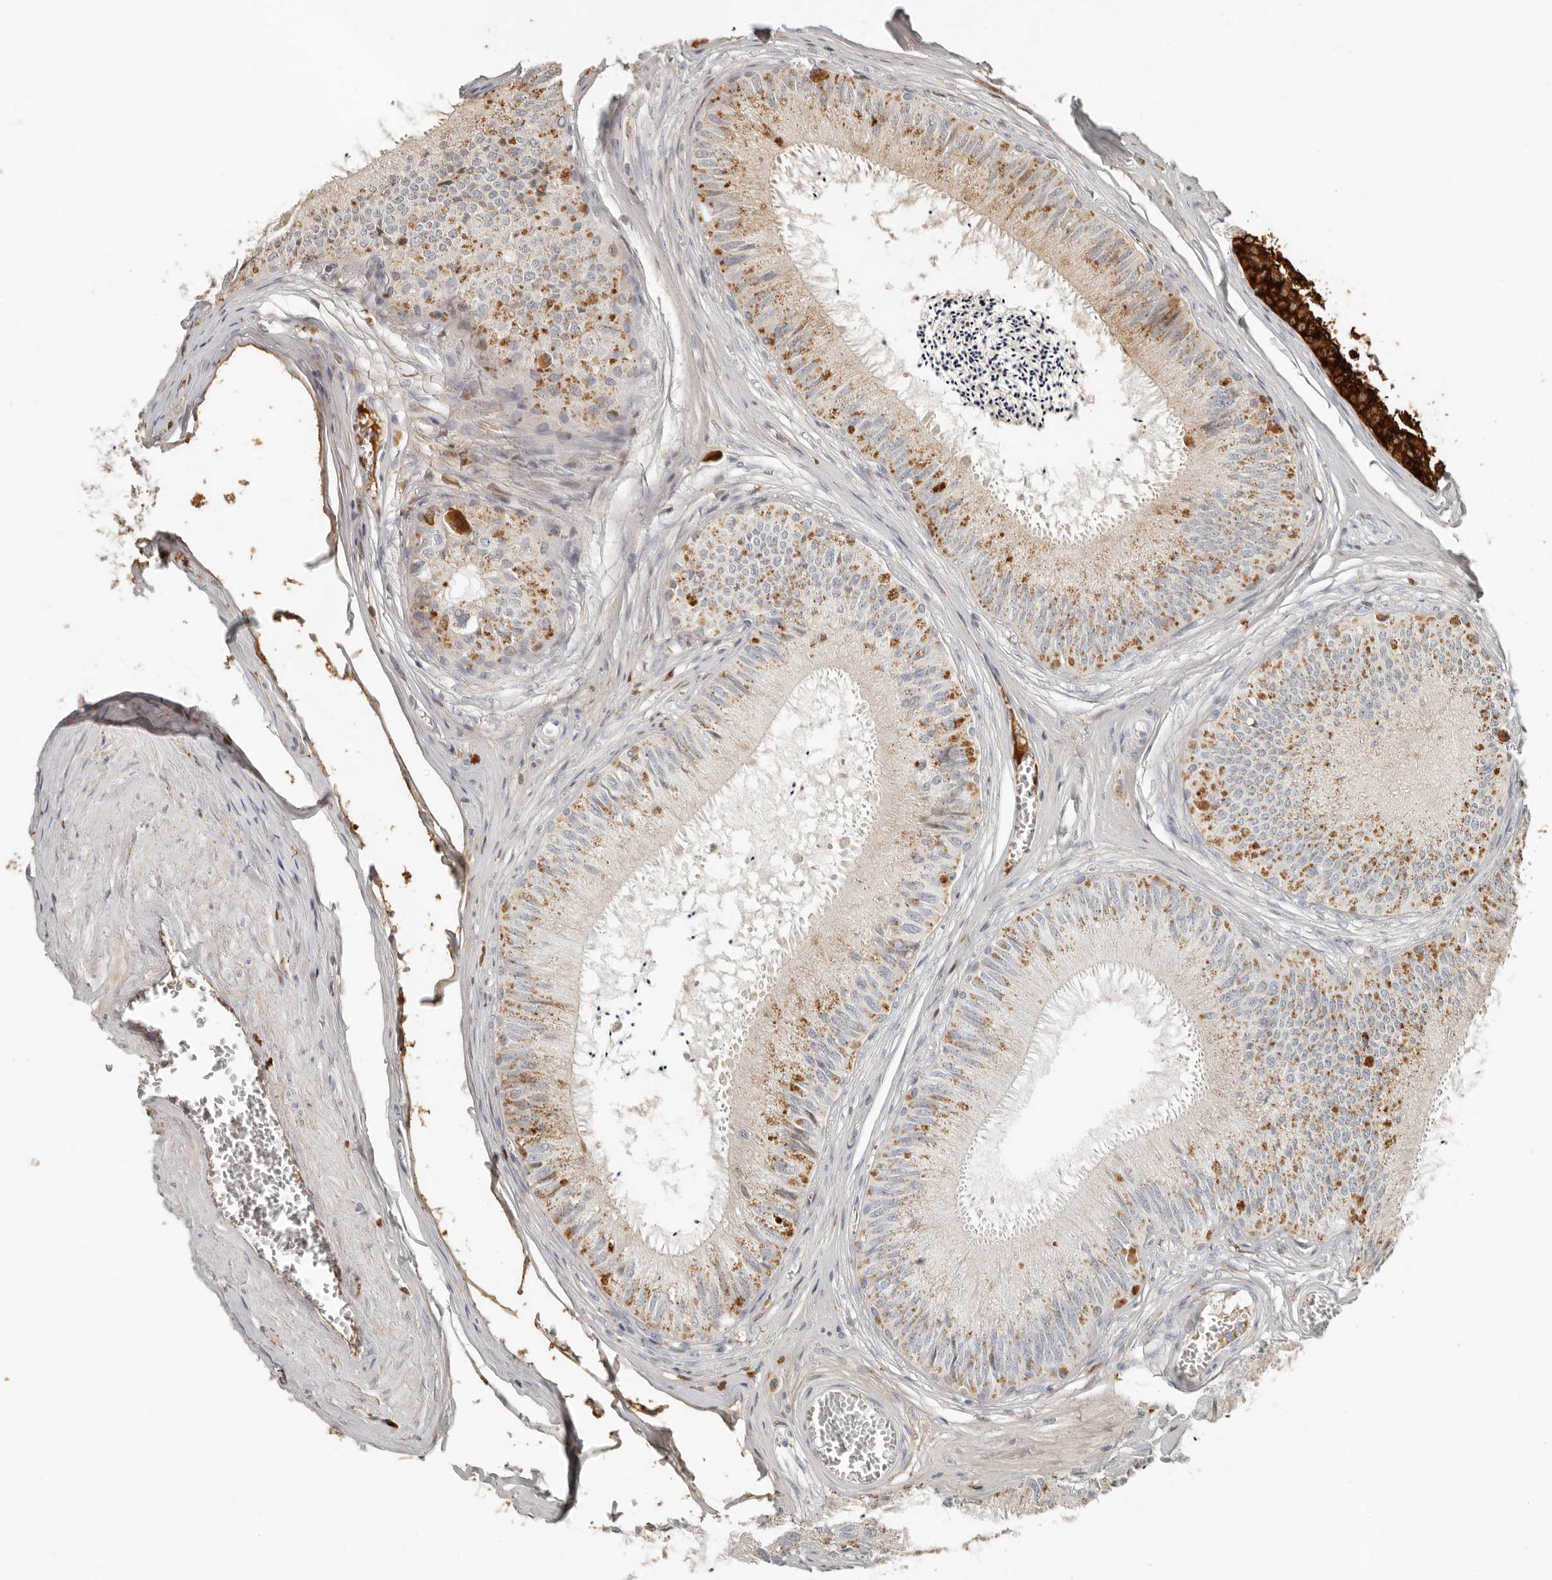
{"staining": {"intensity": "moderate", "quantity": "25%-75%", "location": "cytoplasmic/membranous"}, "tissue": "epididymis", "cell_type": "Glandular cells", "image_type": "normal", "snomed": [{"axis": "morphology", "description": "Normal tissue, NOS"}, {"axis": "topography", "description": "Epididymis"}], "caption": "Immunohistochemistry (IHC) image of unremarkable human epididymis stained for a protein (brown), which exhibits medium levels of moderate cytoplasmic/membranous positivity in approximately 25%-75% of glandular cells.", "gene": "KLHL38", "patient": {"sex": "male", "age": 79}}